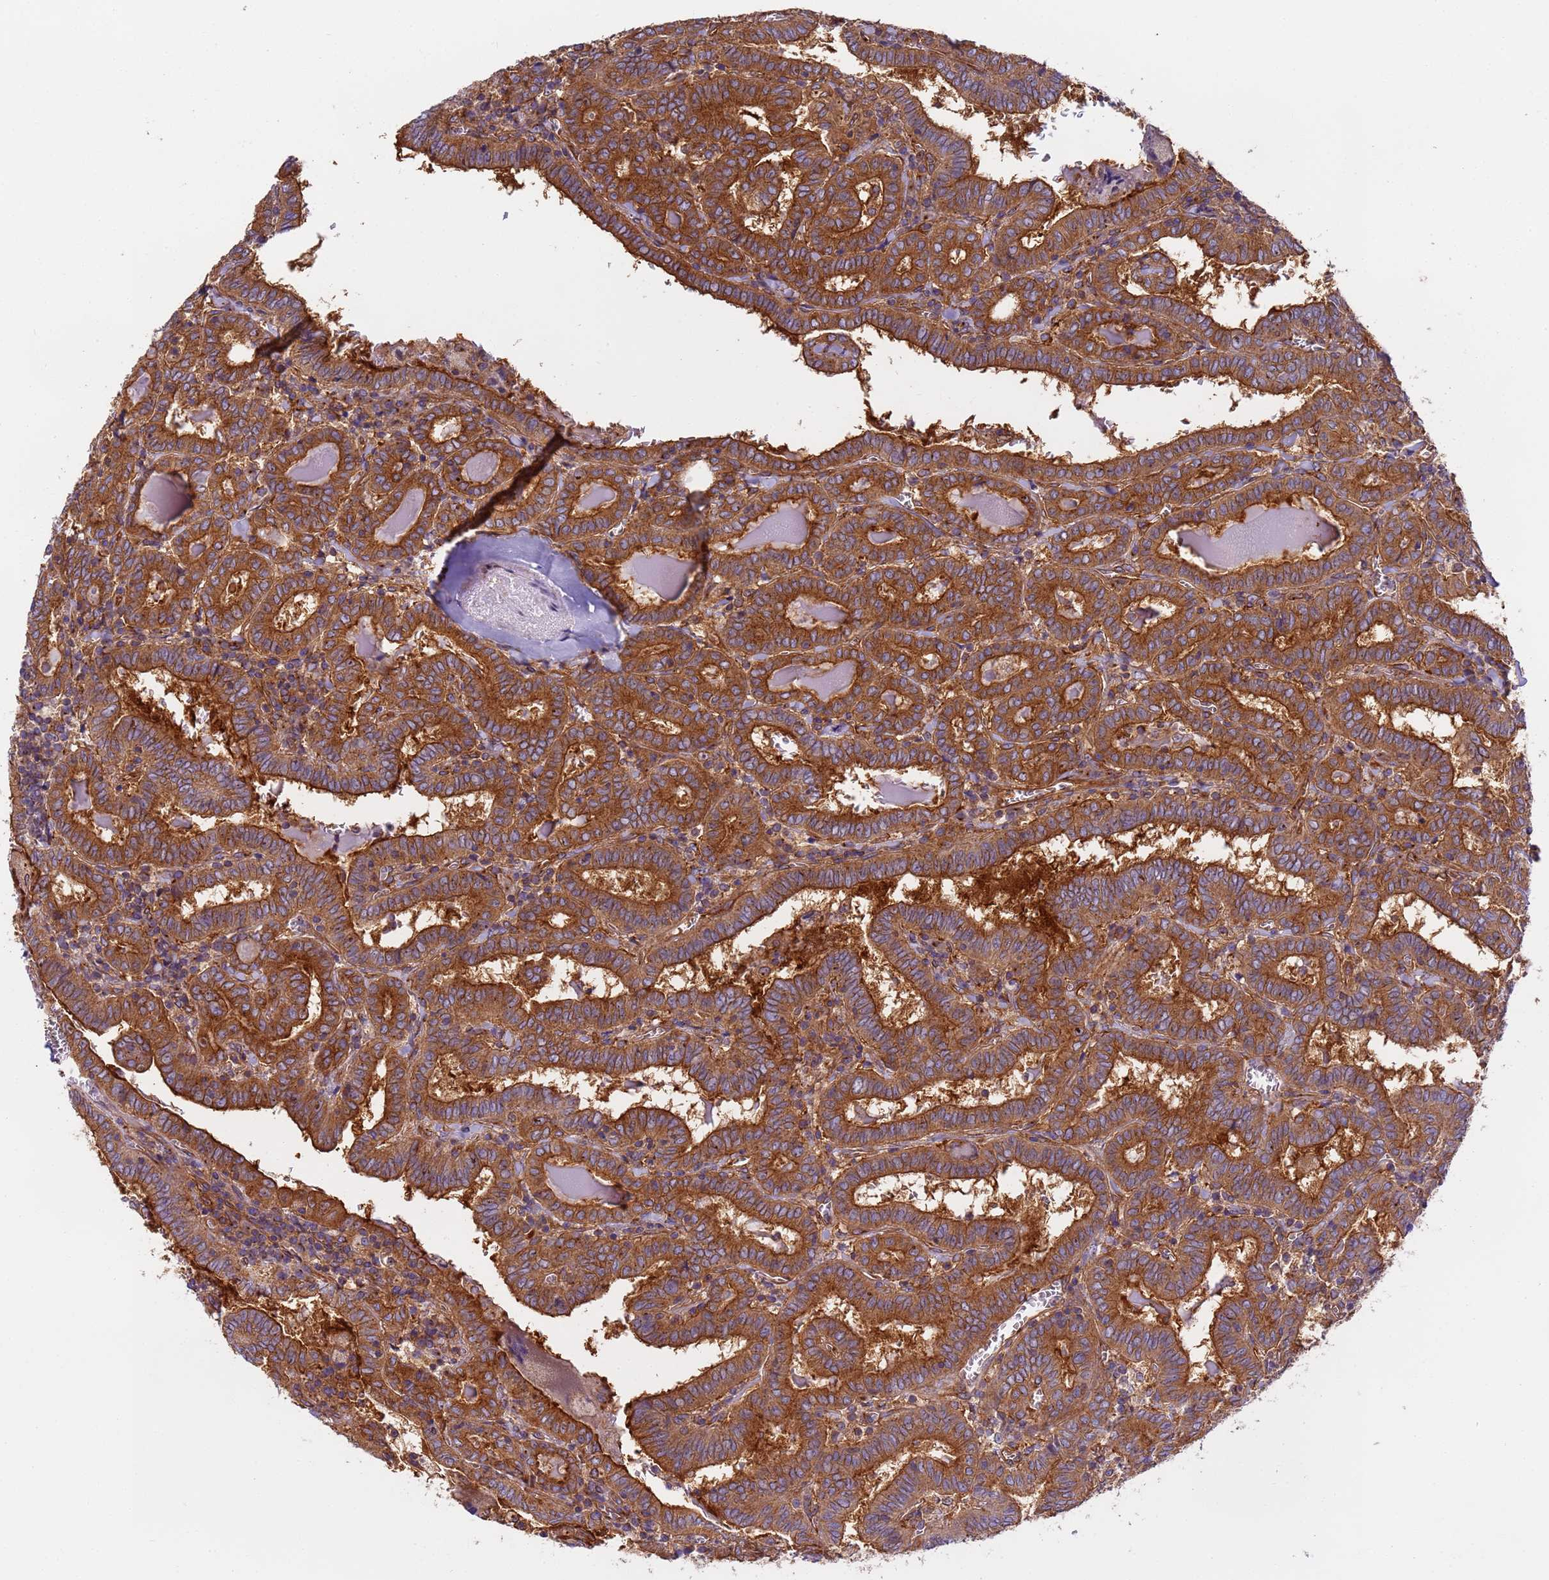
{"staining": {"intensity": "strong", "quantity": ">75%", "location": "cytoplasmic/membranous"}, "tissue": "thyroid cancer", "cell_type": "Tumor cells", "image_type": "cancer", "snomed": [{"axis": "morphology", "description": "Papillary adenocarcinoma, NOS"}, {"axis": "topography", "description": "Thyroid gland"}], "caption": "Protein expression analysis of human thyroid cancer reveals strong cytoplasmic/membranous expression in about >75% of tumor cells.", "gene": "DYNC1I2", "patient": {"sex": "female", "age": 72}}